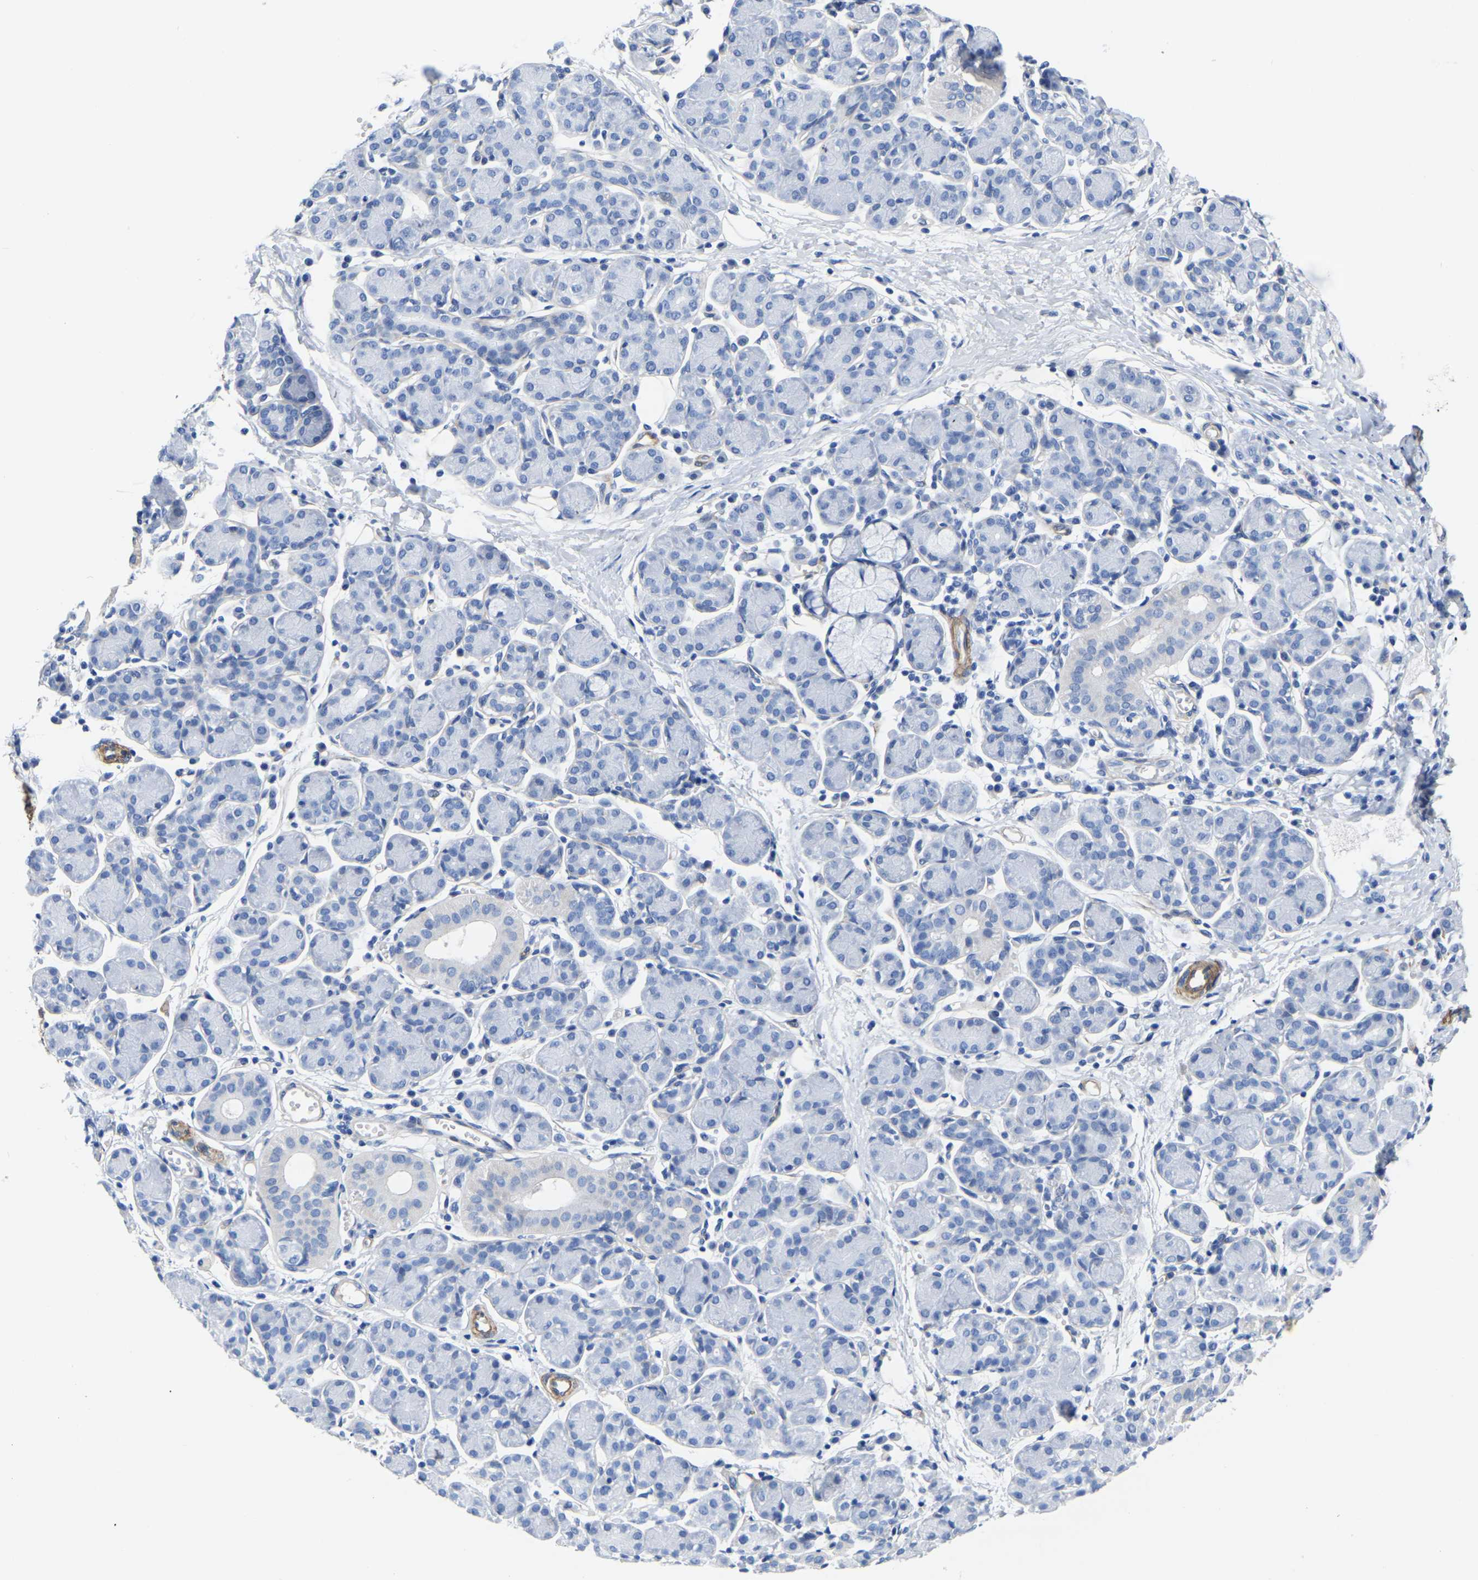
{"staining": {"intensity": "negative", "quantity": "none", "location": "none"}, "tissue": "salivary gland", "cell_type": "Glandular cells", "image_type": "normal", "snomed": [{"axis": "morphology", "description": "Normal tissue, NOS"}, {"axis": "morphology", "description": "Inflammation, NOS"}, {"axis": "topography", "description": "Lymph node"}, {"axis": "topography", "description": "Salivary gland"}], "caption": "High magnification brightfield microscopy of benign salivary gland stained with DAB (brown) and counterstained with hematoxylin (blue): glandular cells show no significant expression.", "gene": "SLC45A3", "patient": {"sex": "male", "age": 3}}